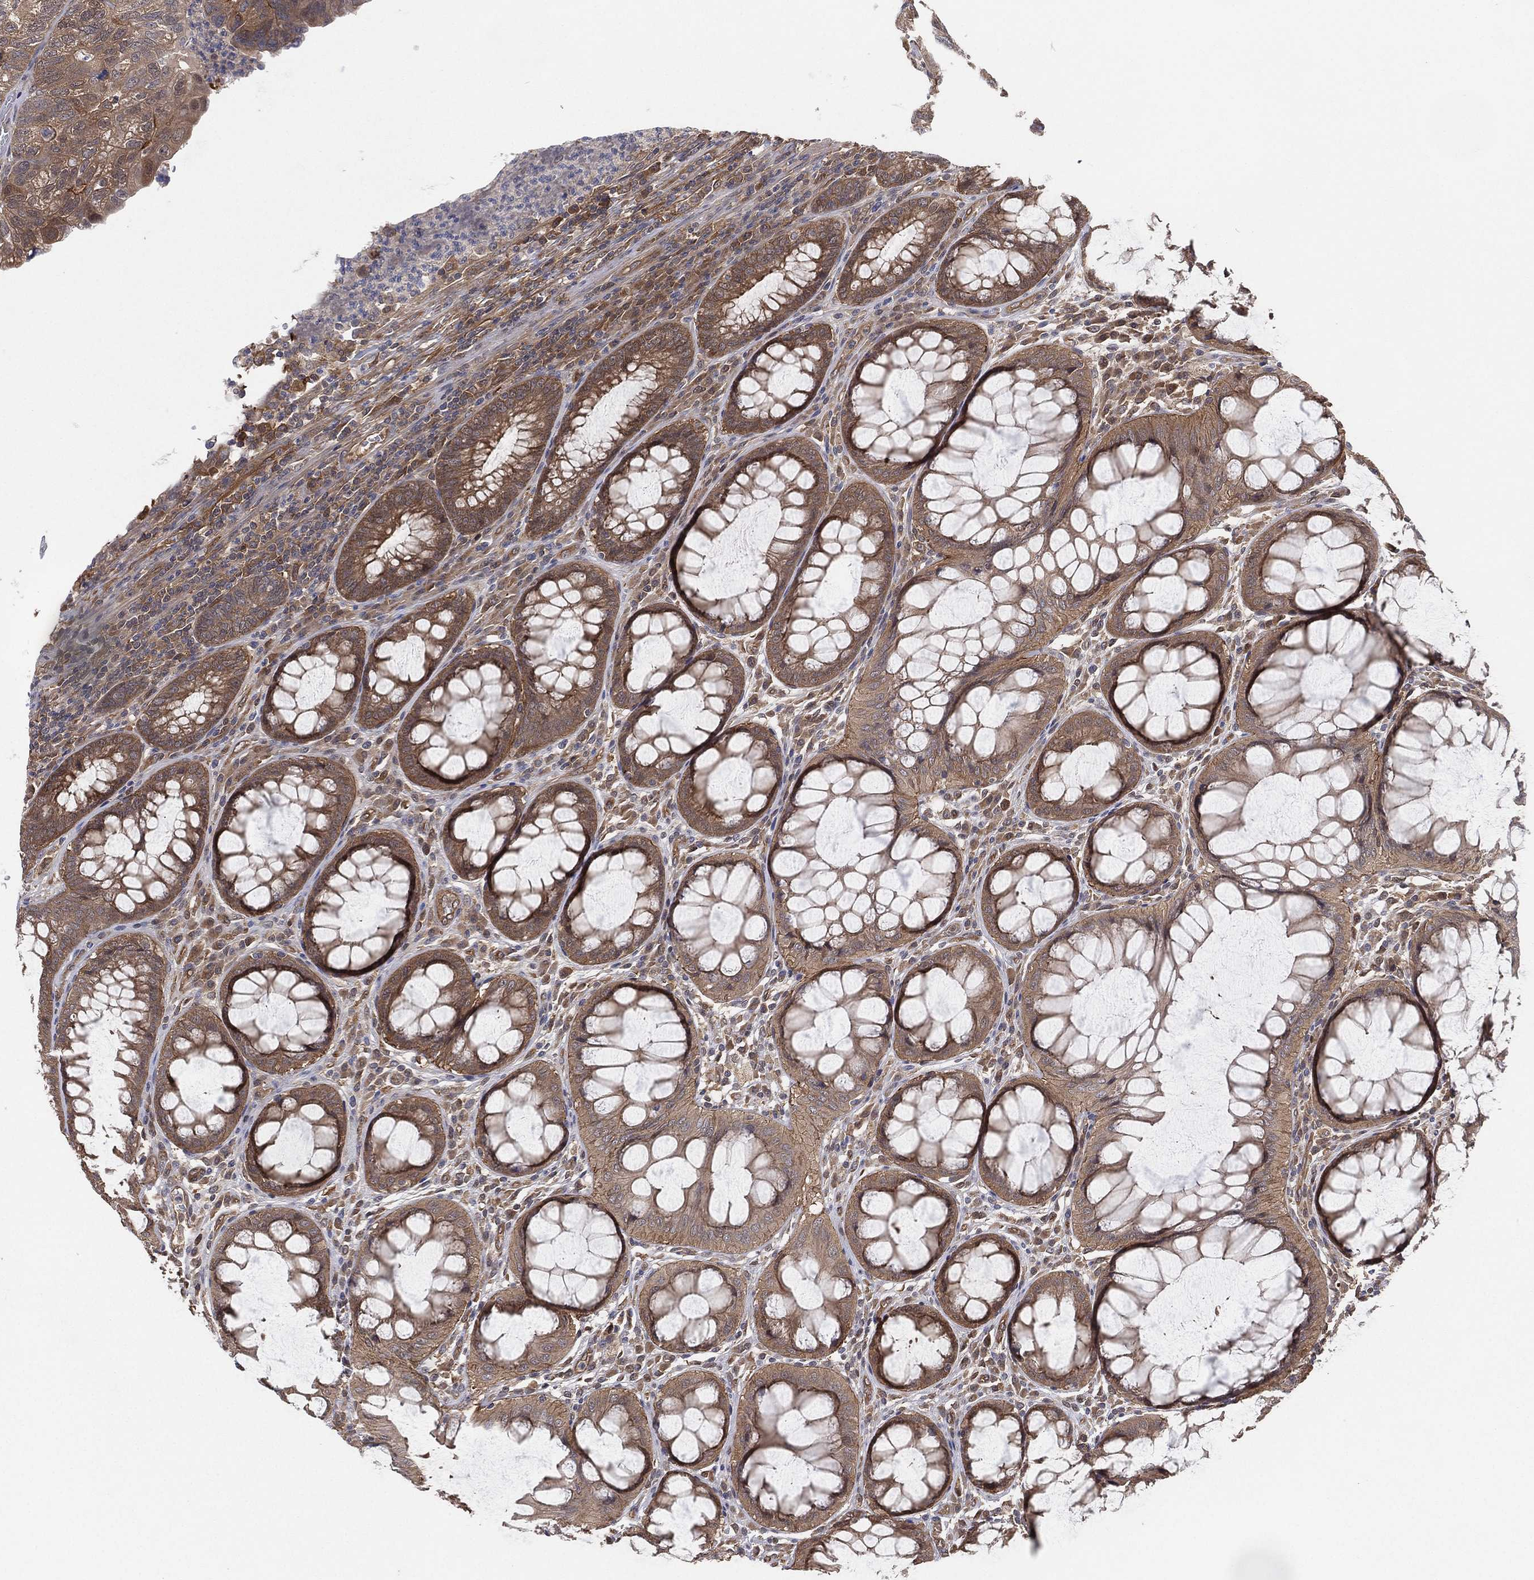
{"staining": {"intensity": "moderate", "quantity": "25%-75%", "location": "cytoplasmic/membranous"}, "tissue": "colorectal cancer", "cell_type": "Tumor cells", "image_type": "cancer", "snomed": [{"axis": "morphology", "description": "Adenocarcinoma, NOS"}, {"axis": "topography", "description": "Colon"}], "caption": "Protein expression analysis of colorectal cancer demonstrates moderate cytoplasmic/membranous positivity in approximately 25%-75% of tumor cells.", "gene": "PSMG4", "patient": {"sex": "female", "age": 67}}